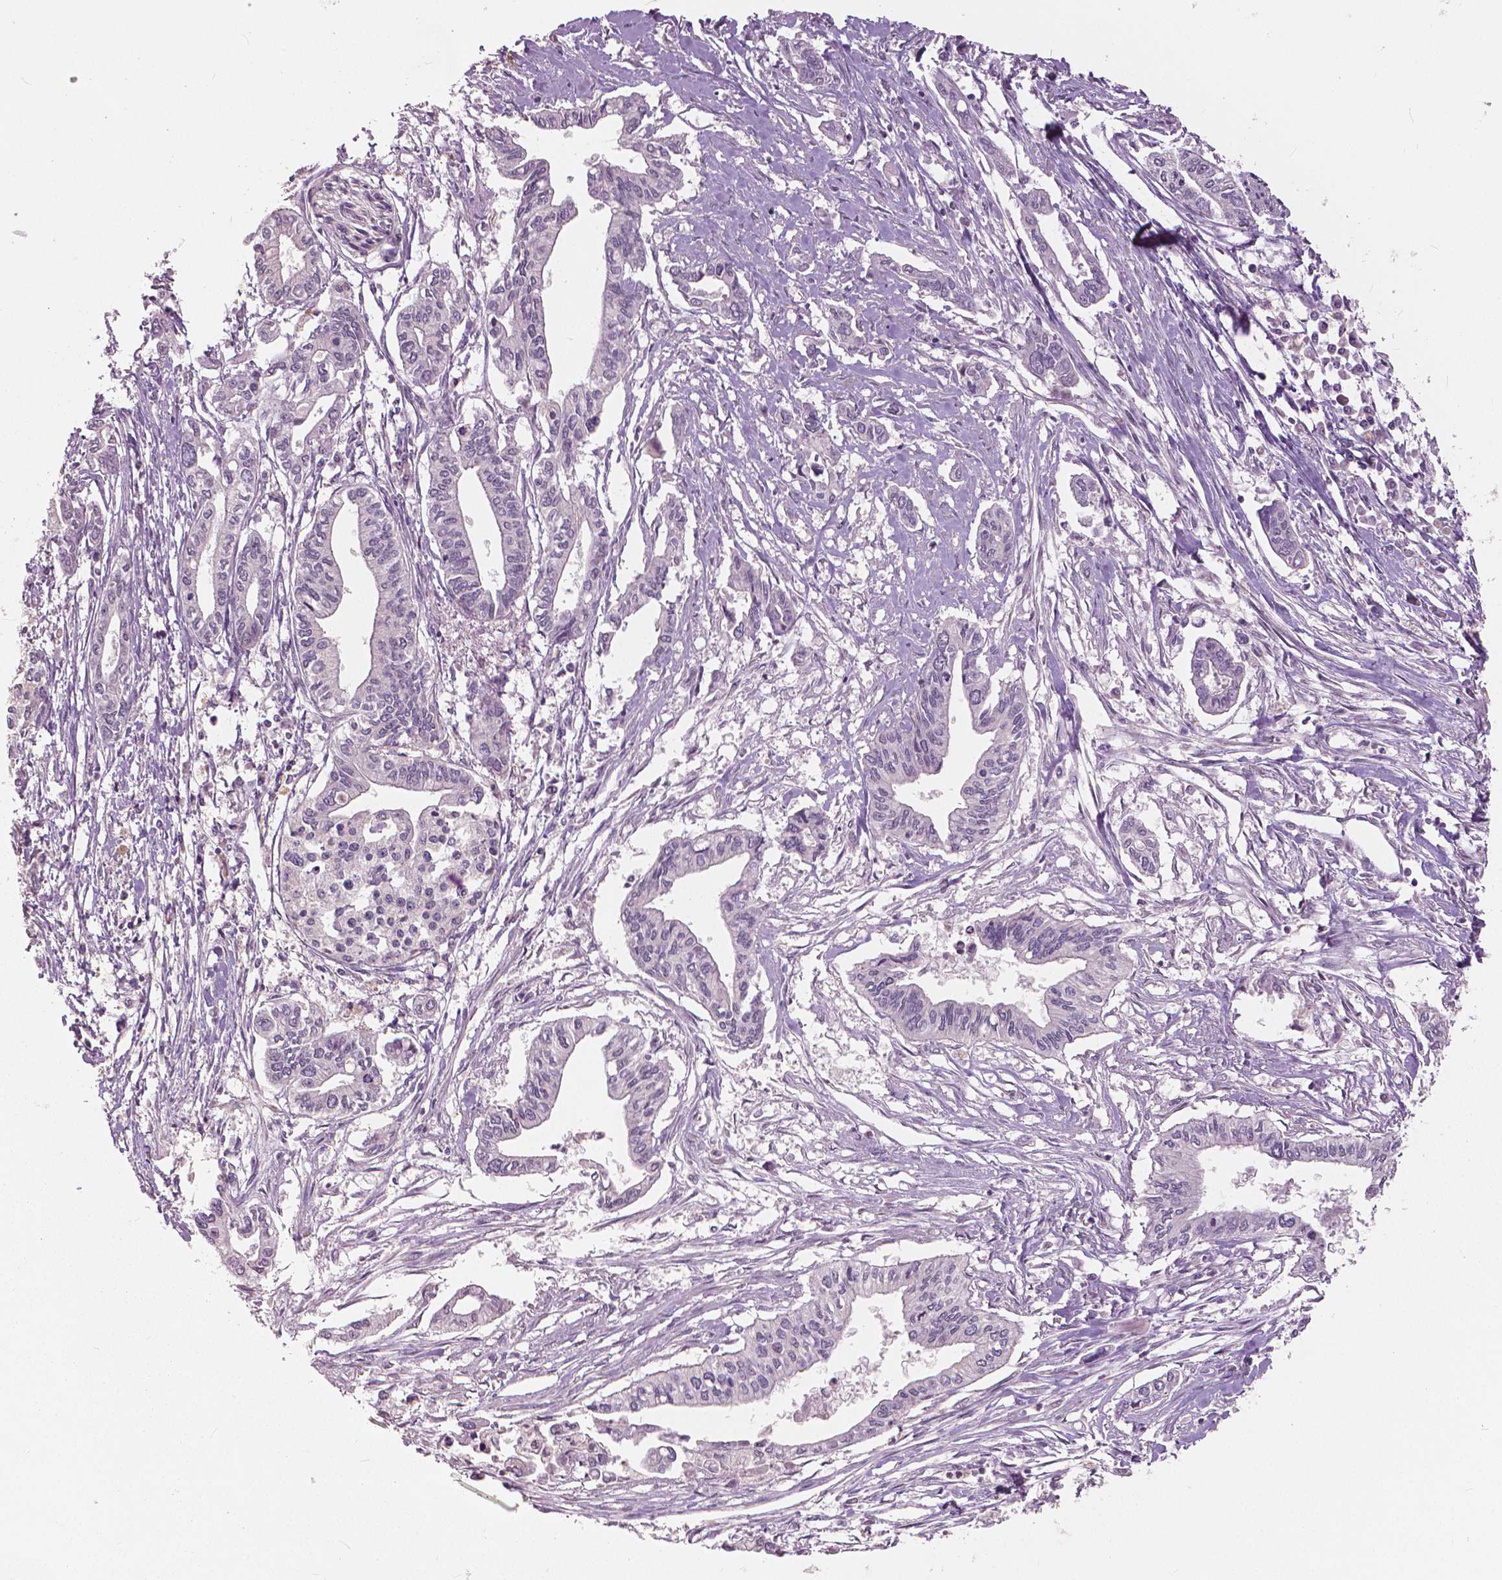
{"staining": {"intensity": "negative", "quantity": "none", "location": "none"}, "tissue": "pancreatic cancer", "cell_type": "Tumor cells", "image_type": "cancer", "snomed": [{"axis": "morphology", "description": "Adenocarcinoma, NOS"}, {"axis": "topography", "description": "Pancreas"}], "caption": "This photomicrograph is of pancreatic cancer (adenocarcinoma) stained with immunohistochemistry (IHC) to label a protein in brown with the nuclei are counter-stained blue. There is no positivity in tumor cells. (Stains: DAB immunohistochemistry with hematoxylin counter stain, Microscopy: brightfield microscopy at high magnification).", "gene": "NANOG", "patient": {"sex": "male", "age": 60}}